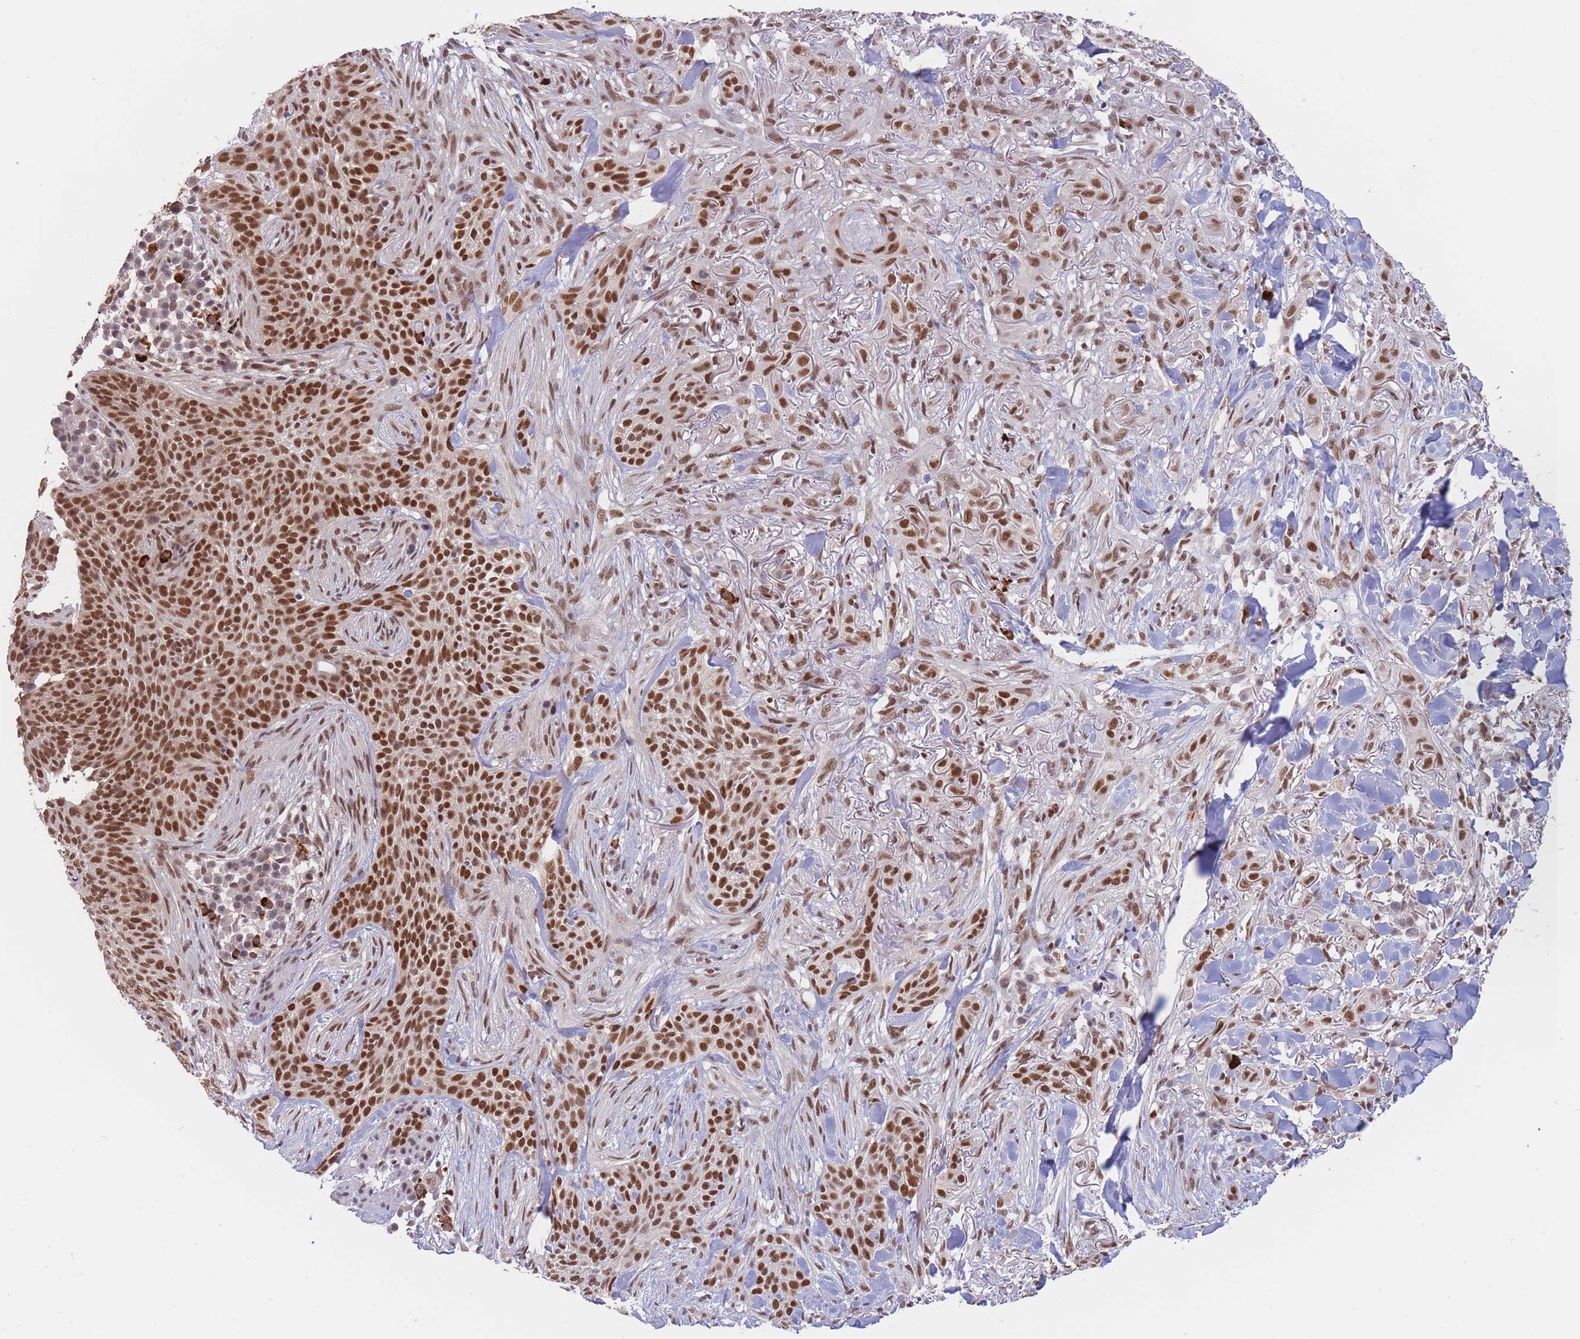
{"staining": {"intensity": "strong", "quantity": ">75%", "location": "nuclear"}, "tissue": "skin cancer", "cell_type": "Tumor cells", "image_type": "cancer", "snomed": [{"axis": "morphology", "description": "Basal cell carcinoma"}, {"axis": "topography", "description": "Skin"}], "caption": "Tumor cells demonstrate strong nuclear staining in about >75% of cells in skin basal cell carcinoma.", "gene": "SMAD9", "patient": {"sex": "male", "age": 72}}